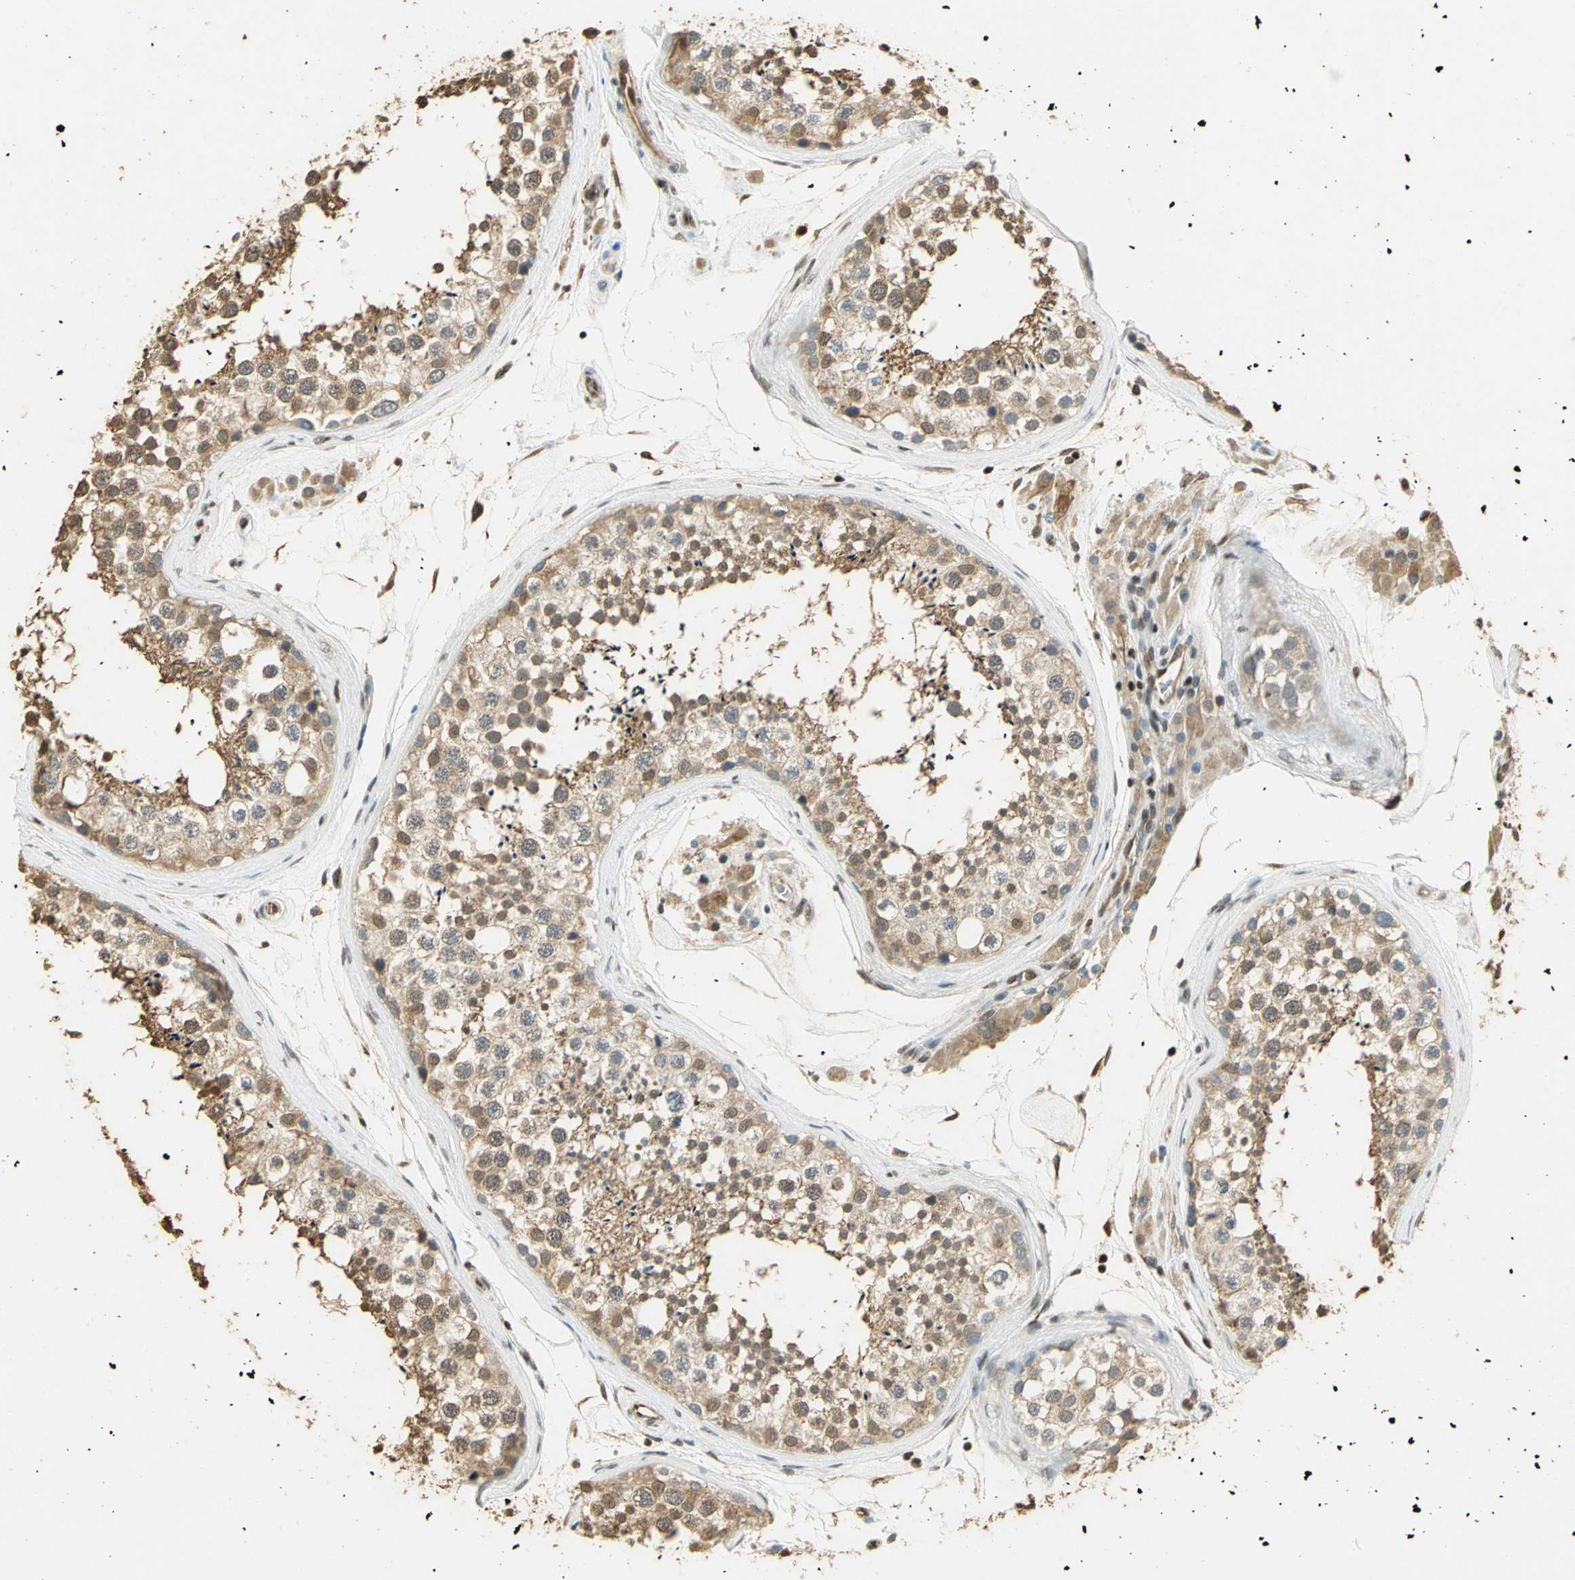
{"staining": {"intensity": "weak", "quantity": ">75%", "location": "cytoplasmic/membranous,nuclear"}, "tissue": "testis", "cell_type": "Cells in seminiferous ducts", "image_type": "normal", "snomed": [{"axis": "morphology", "description": "Normal tissue, NOS"}, {"axis": "topography", "description": "Testis"}], "caption": "Immunohistochemistry photomicrograph of benign testis: human testis stained using IHC displays low levels of weak protein expression localized specifically in the cytoplasmic/membranous,nuclear of cells in seminiferous ducts, appearing as a cytoplasmic/membranous,nuclear brown color.", "gene": "ELF1", "patient": {"sex": "male", "age": 46}}